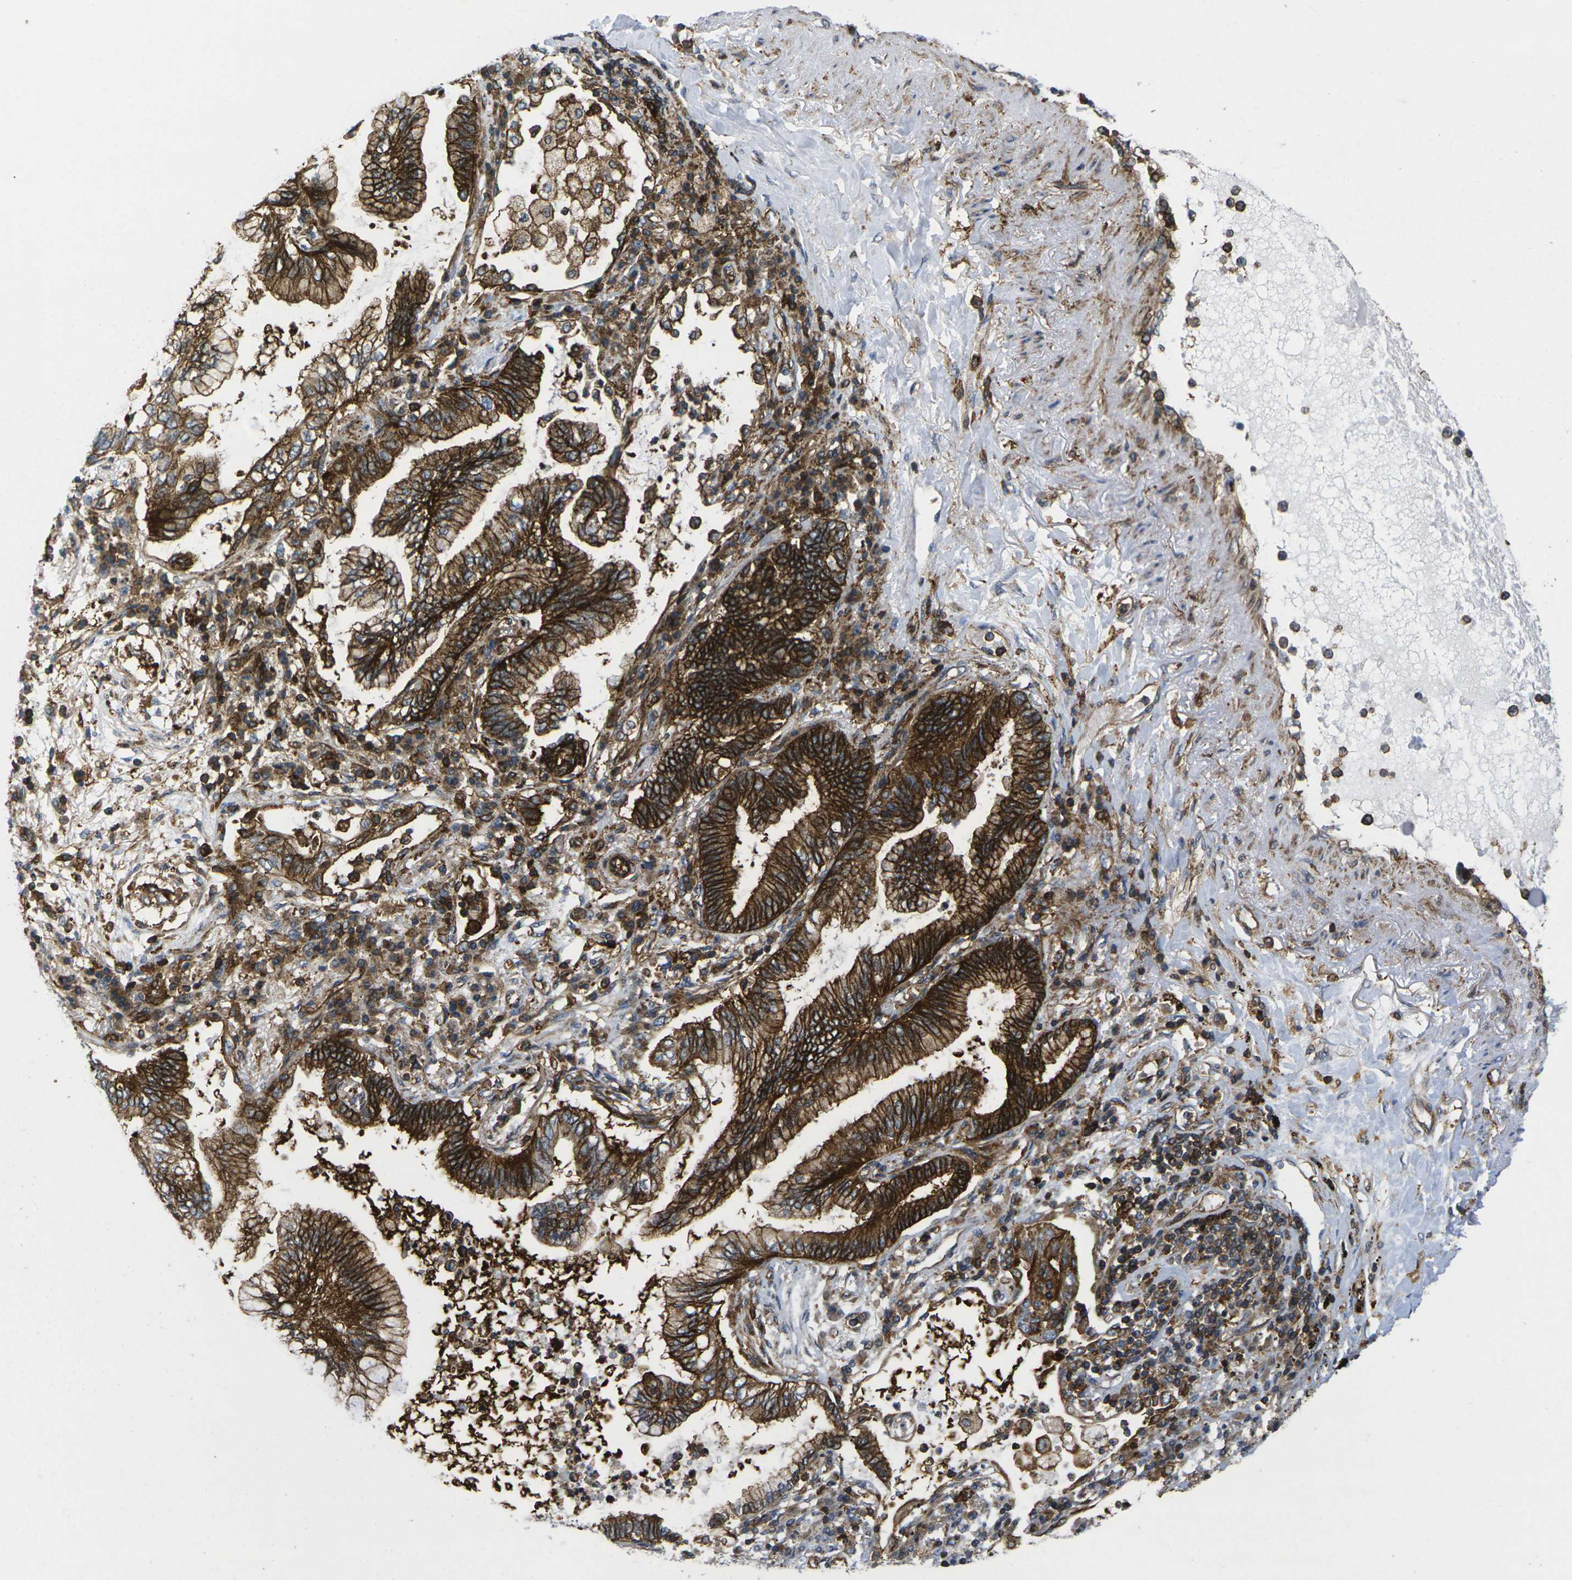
{"staining": {"intensity": "strong", "quantity": ">75%", "location": "cytoplasmic/membranous"}, "tissue": "lung cancer", "cell_type": "Tumor cells", "image_type": "cancer", "snomed": [{"axis": "morphology", "description": "Normal tissue, NOS"}, {"axis": "morphology", "description": "Adenocarcinoma, NOS"}, {"axis": "topography", "description": "Bronchus"}, {"axis": "topography", "description": "Lung"}], "caption": "An immunohistochemistry histopathology image of tumor tissue is shown. Protein staining in brown labels strong cytoplasmic/membranous positivity in lung cancer within tumor cells. The staining was performed using DAB, with brown indicating positive protein expression. Nuclei are stained blue with hematoxylin.", "gene": "IQGAP1", "patient": {"sex": "female", "age": 70}}